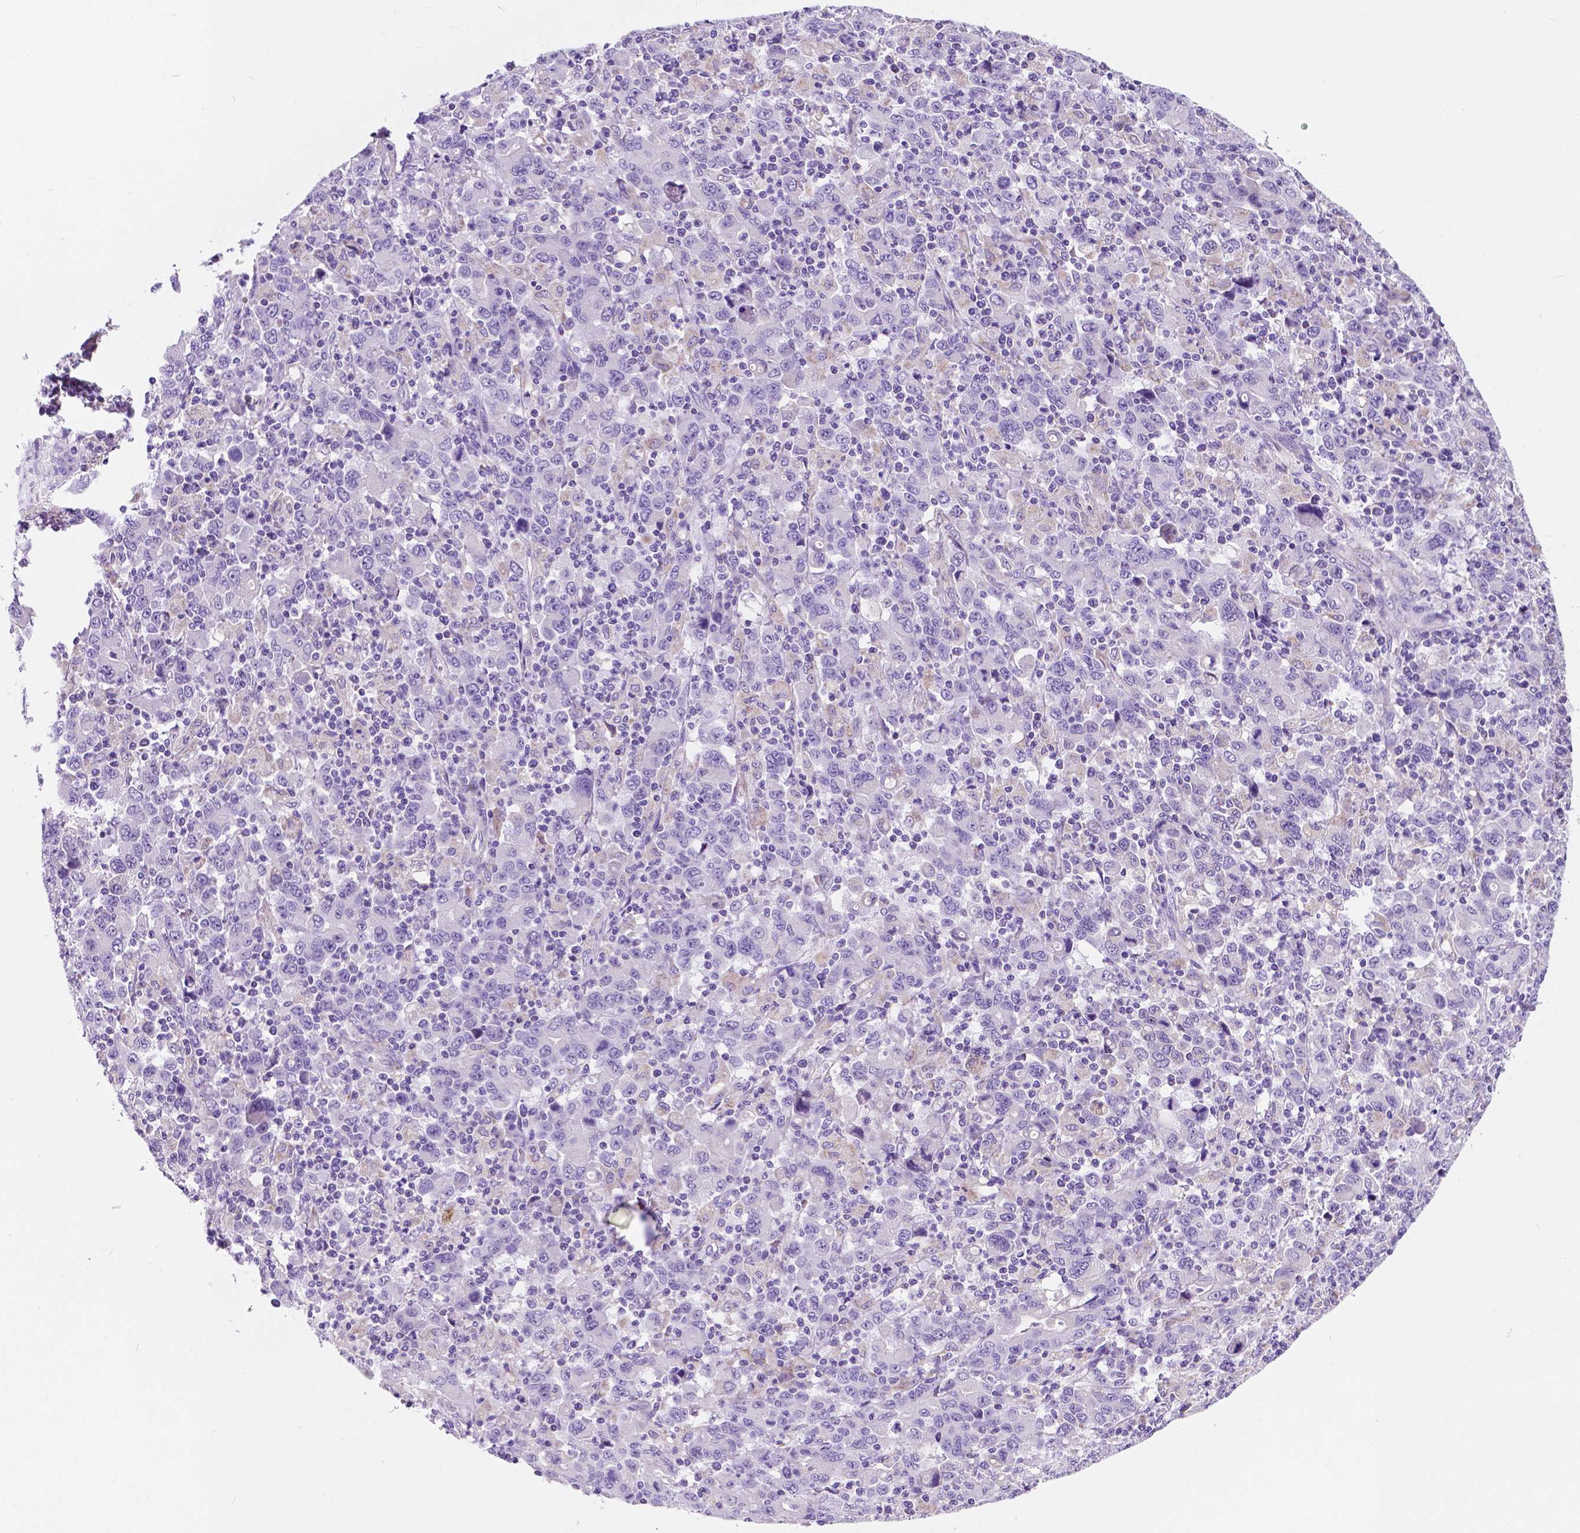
{"staining": {"intensity": "negative", "quantity": "none", "location": "none"}, "tissue": "stomach cancer", "cell_type": "Tumor cells", "image_type": "cancer", "snomed": [{"axis": "morphology", "description": "Adenocarcinoma, NOS"}, {"axis": "topography", "description": "Stomach, upper"}], "caption": "Immunohistochemistry (IHC) of adenocarcinoma (stomach) exhibits no staining in tumor cells.", "gene": "TRPV5", "patient": {"sex": "male", "age": 69}}